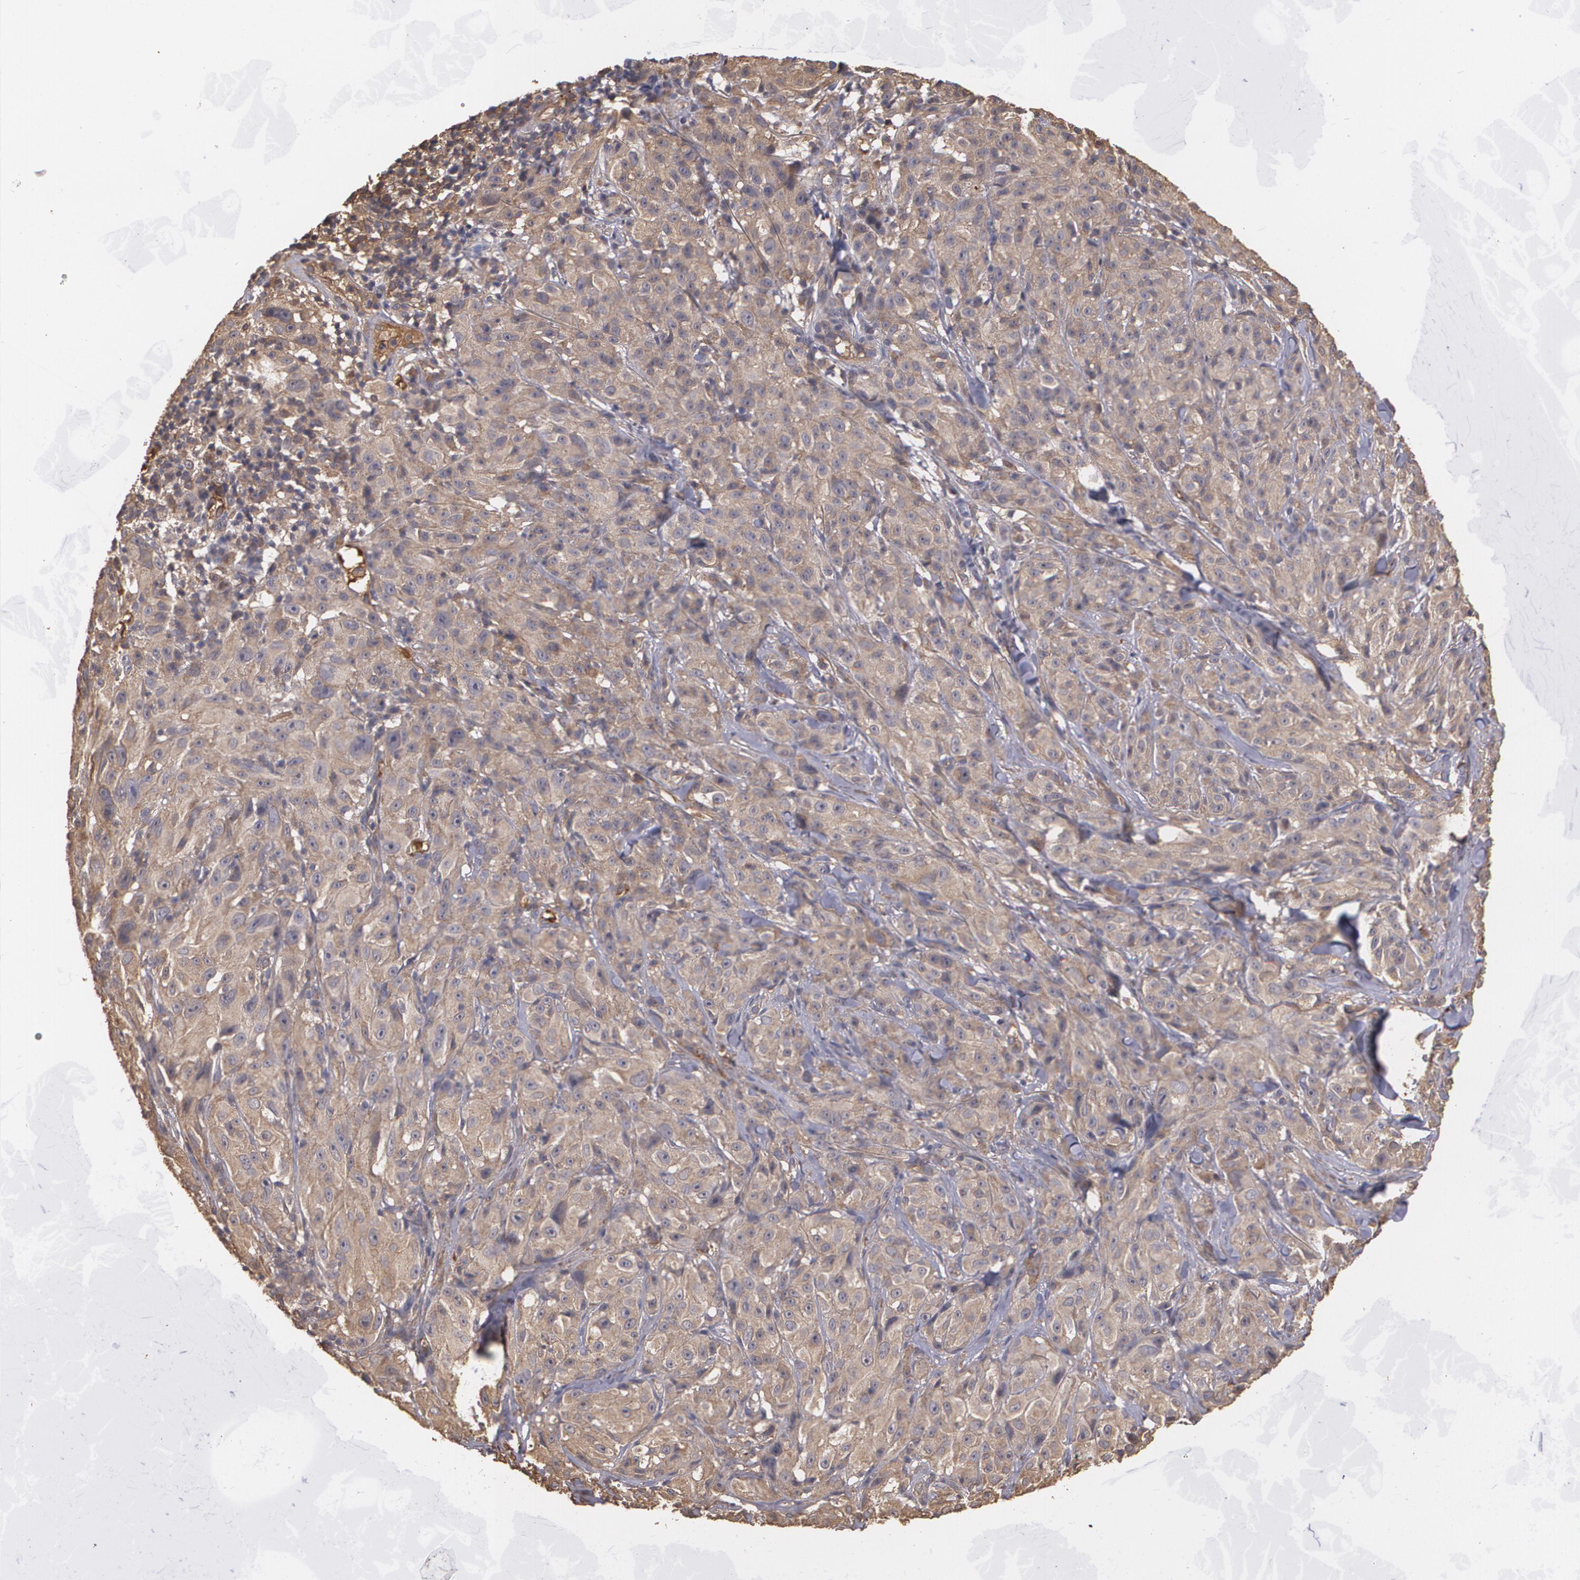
{"staining": {"intensity": "weak", "quantity": ">75%", "location": "cytoplasmic/membranous"}, "tissue": "melanoma", "cell_type": "Tumor cells", "image_type": "cancer", "snomed": [{"axis": "morphology", "description": "Malignant melanoma, NOS"}, {"axis": "topography", "description": "Skin"}], "caption": "Tumor cells exhibit weak cytoplasmic/membranous staining in about >75% of cells in melanoma.", "gene": "PON1", "patient": {"sex": "male", "age": 56}}